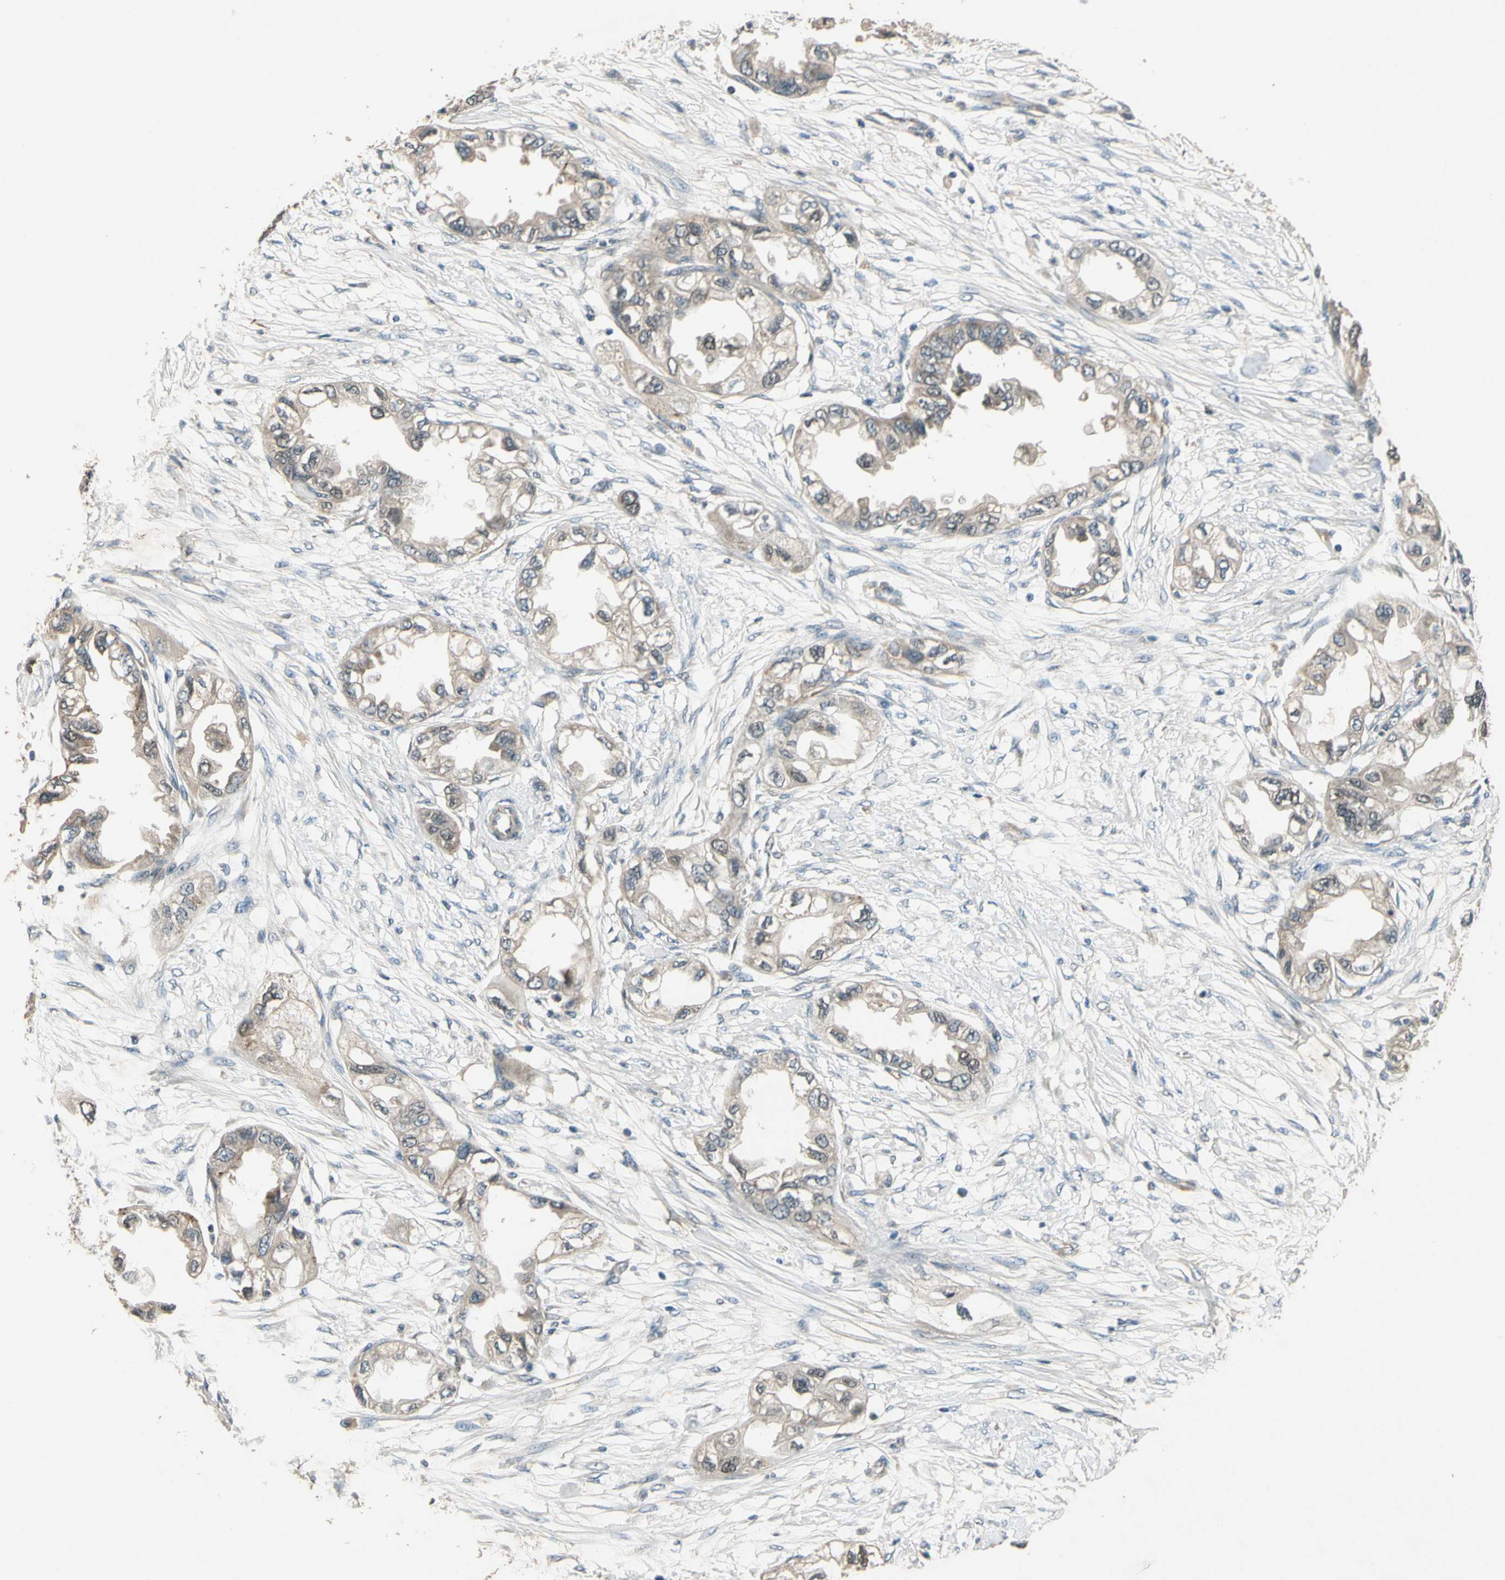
{"staining": {"intensity": "weak", "quantity": "25%-75%", "location": "cytoplasmic/membranous"}, "tissue": "endometrial cancer", "cell_type": "Tumor cells", "image_type": "cancer", "snomed": [{"axis": "morphology", "description": "Adenocarcinoma, NOS"}, {"axis": "topography", "description": "Endometrium"}], "caption": "Brown immunohistochemical staining in human endometrial adenocarcinoma demonstrates weak cytoplasmic/membranous positivity in about 25%-75% of tumor cells.", "gene": "ALKBH3", "patient": {"sex": "female", "age": 67}}